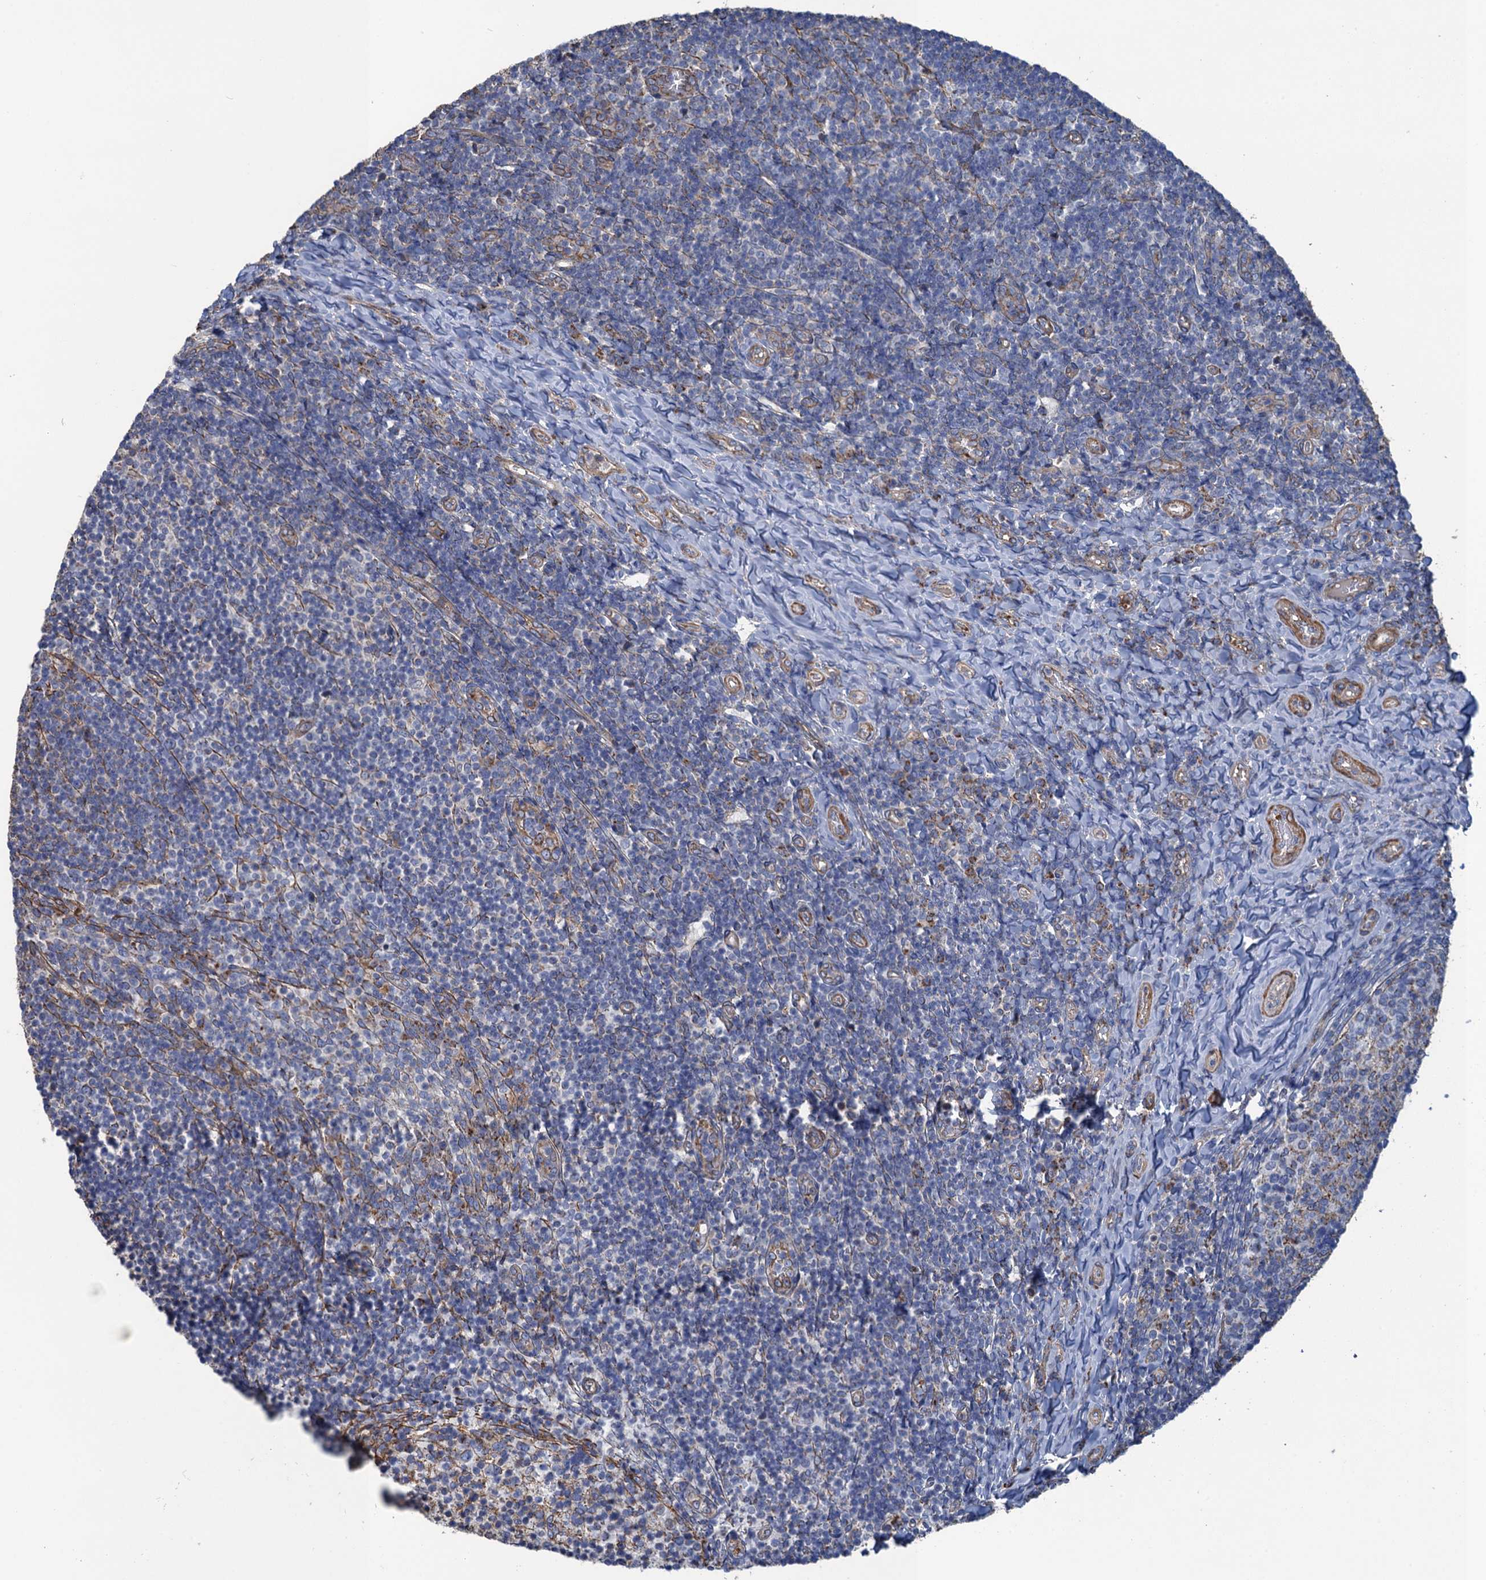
{"staining": {"intensity": "negative", "quantity": "none", "location": "none"}, "tissue": "tonsil", "cell_type": "Germinal center cells", "image_type": "normal", "snomed": [{"axis": "morphology", "description": "Normal tissue, NOS"}, {"axis": "topography", "description": "Tonsil"}], "caption": "IHC of unremarkable human tonsil reveals no staining in germinal center cells.", "gene": "ENSG00000260643", "patient": {"sex": "female", "age": 10}}